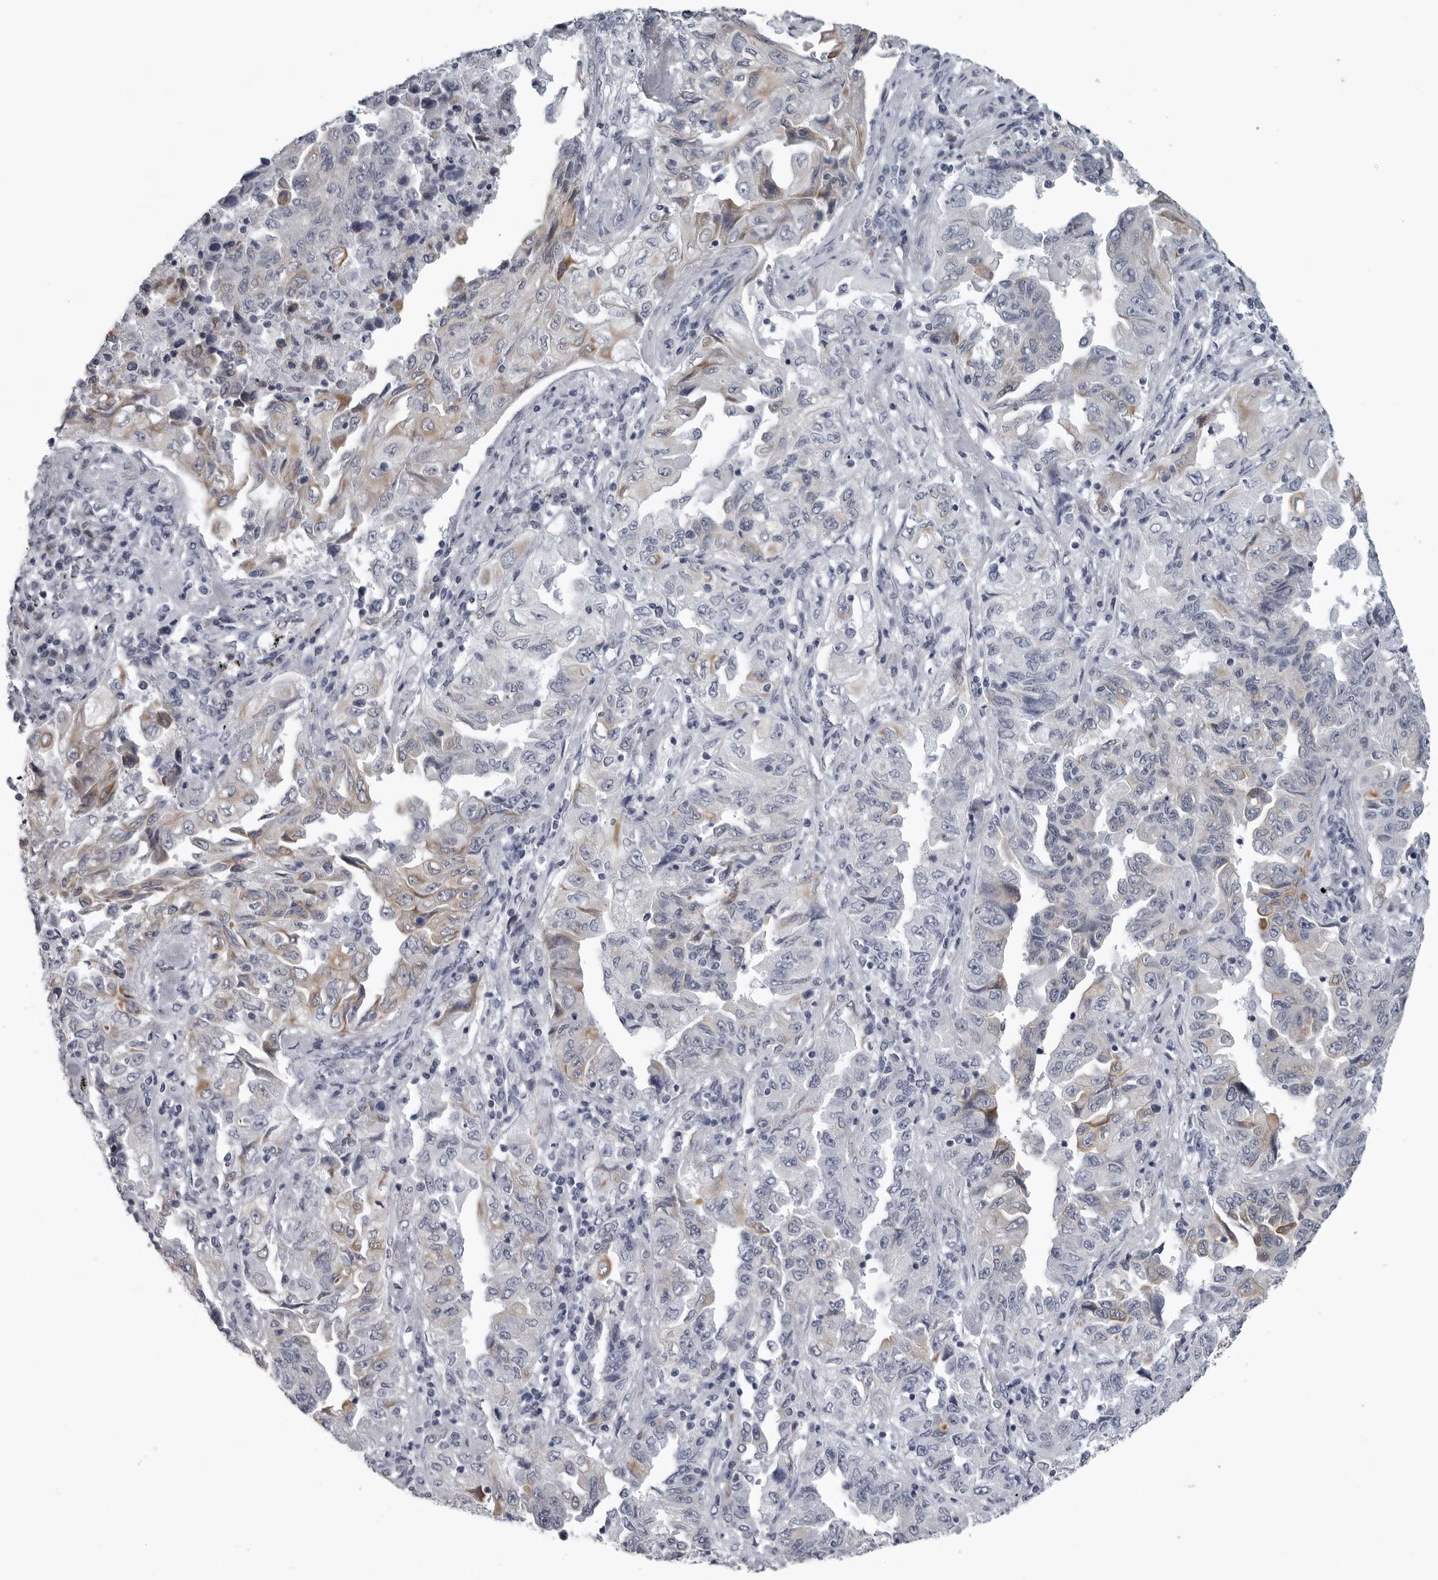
{"staining": {"intensity": "weak", "quantity": "<25%", "location": "cytoplasmic/membranous"}, "tissue": "lung cancer", "cell_type": "Tumor cells", "image_type": "cancer", "snomed": [{"axis": "morphology", "description": "Adenocarcinoma, NOS"}, {"axis": "topography", "description": "Lung"}], "caption": "This is a histopathology image of immunohistochemistry (IHC) staining of lung cancer (adenocarcinoma), which shows no positivity in tumor cells.", "gene": "MYOC", "patient": {"sex": "female", "age": 51}}